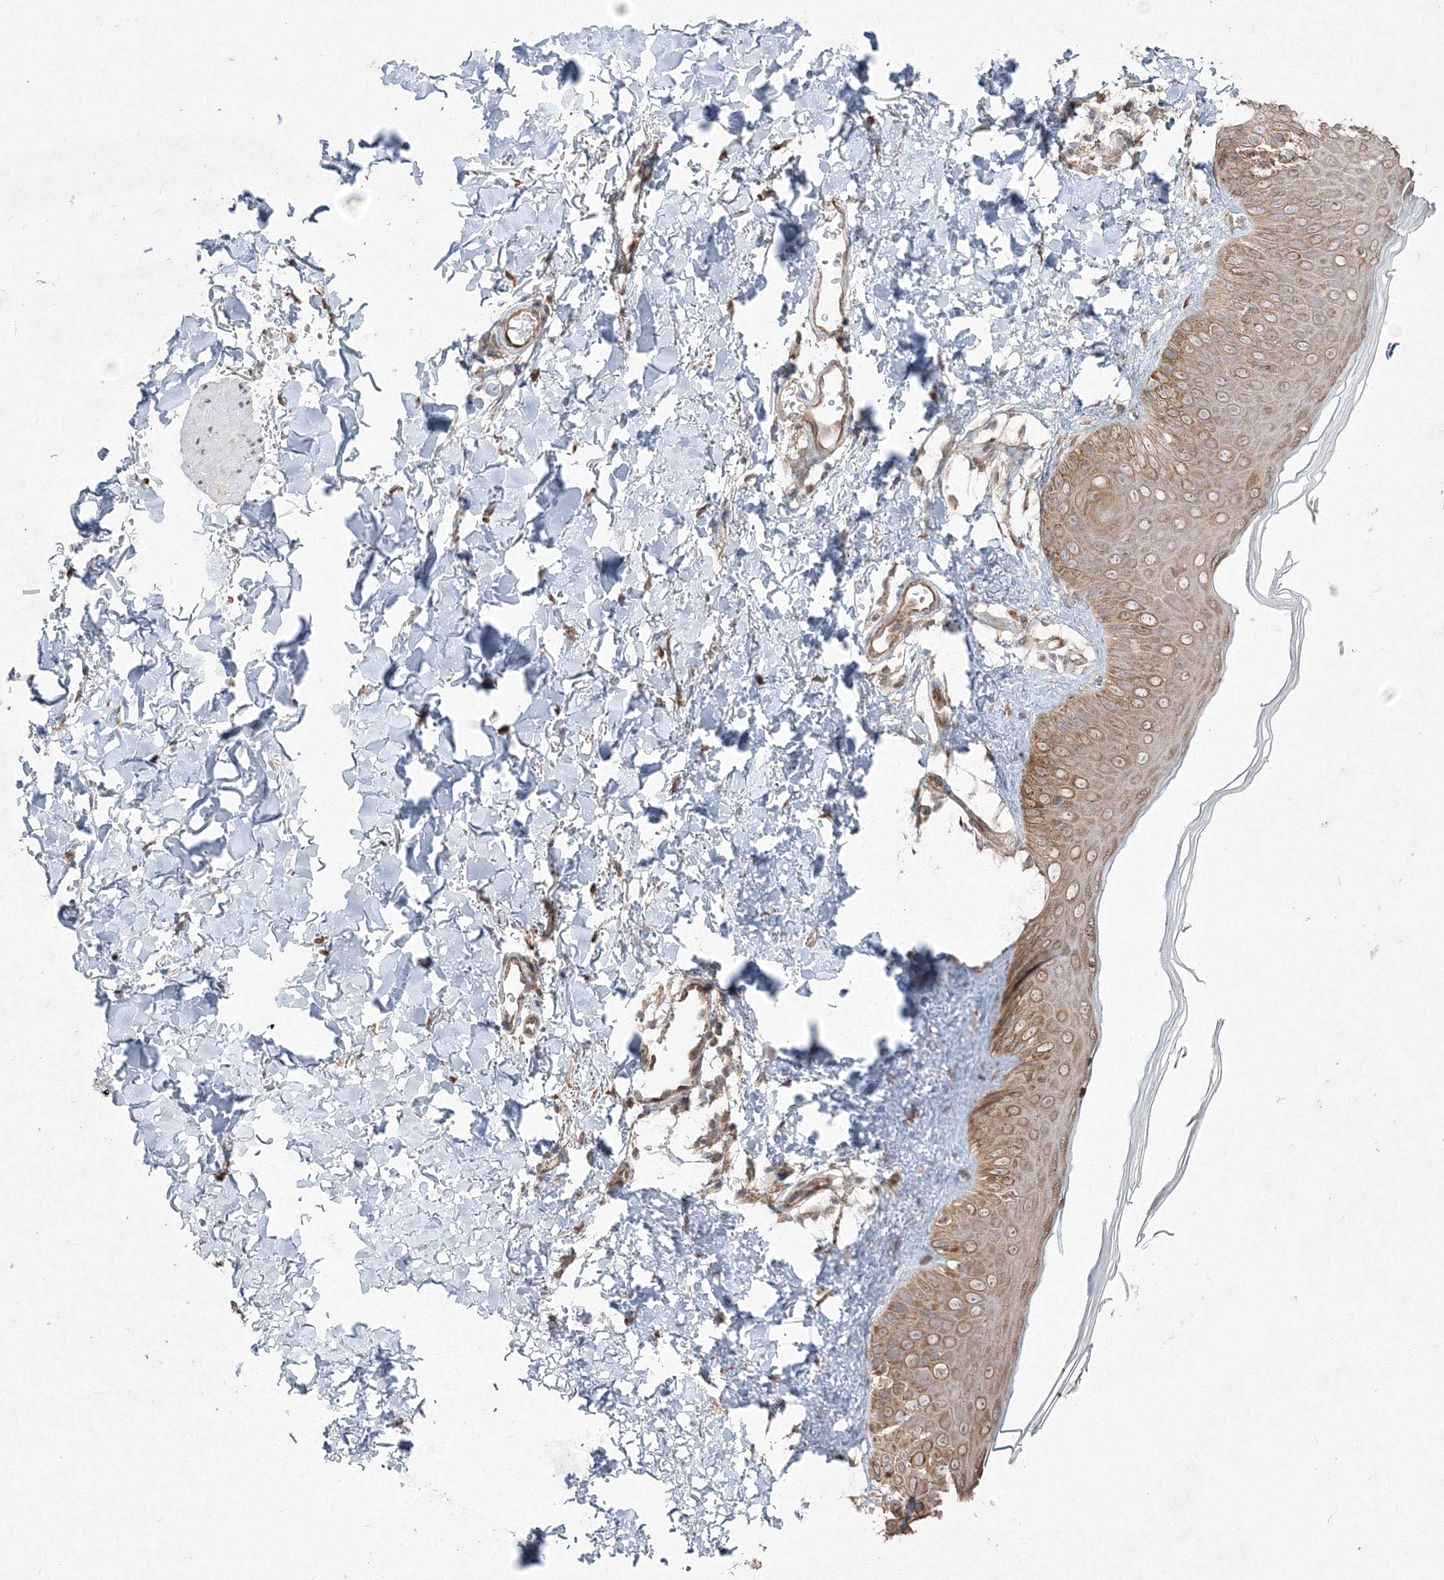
{"staining": {"intensity": "weak", "quantity": ">75%", "location": "cytoplasmic/membranous"}, "tissue": "skin", "cell_type": "Fibroblasts", "image_type": "normal", "snomed": [{"axis": "morphology", "description": "Normal tissue, NOS"}, {"axis": "topography", "description": "Skin"}], "caption": "The image reveals immunohistochemical staining of benign skin. There is weak cytoplasmic/membranous positivity is appreciated in approximately >75% of fibroblasts. (DAB (3,3'-diaminobenzidine) = brown stain, brightfield microscopy at high magnification).", "gene": "FBXL8", "patient": {"sex": "male", "age": 52}}